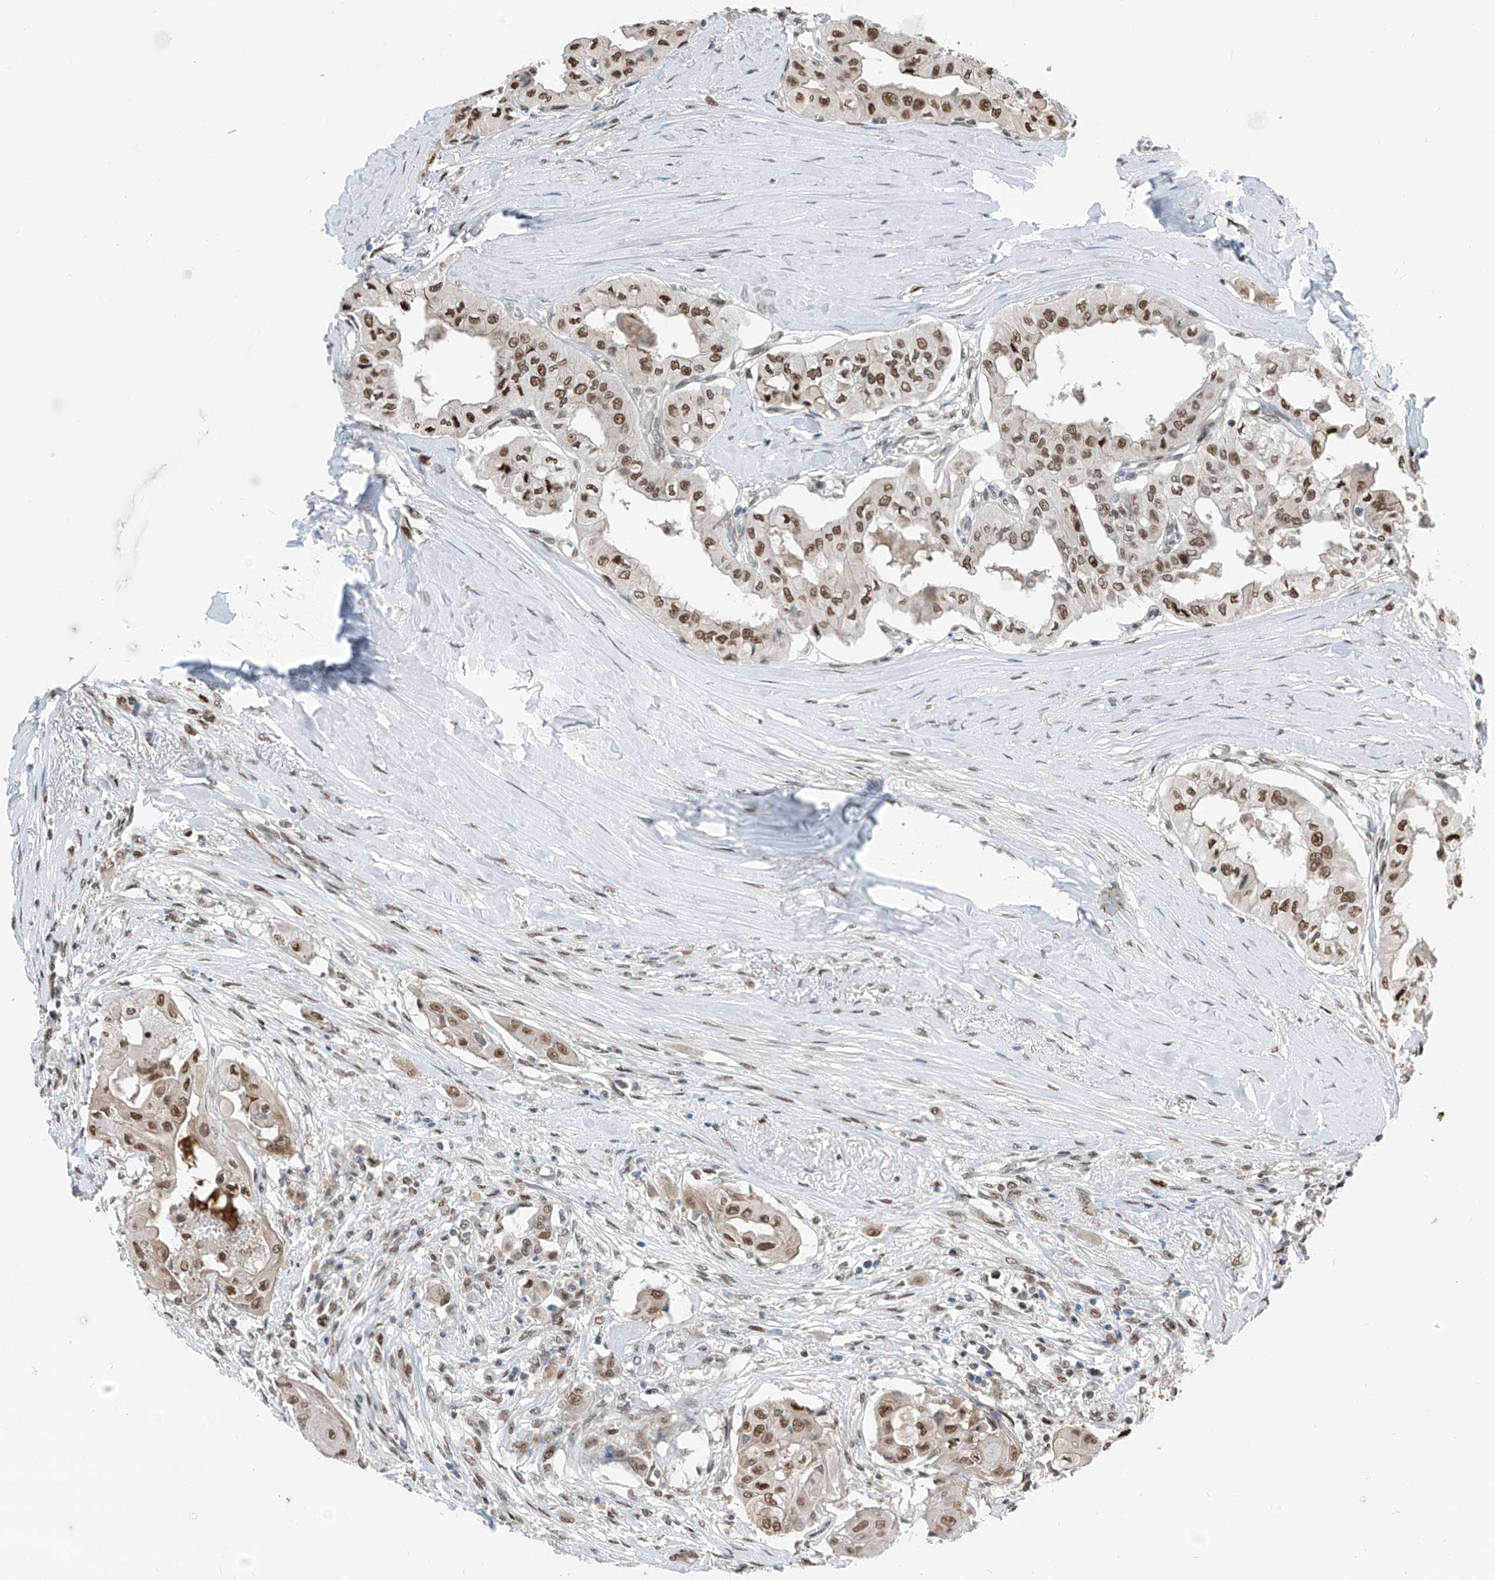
{"staining": {"intensity": "moderate", "quantity": ">75%", "location": "nuclear"}, "tissue": "thyroid cancer", "cell_type": "Tumor cells", "image_type": "cancer", "snomed": [{"axis": "morphology", "description": "Papillary adenocarcinoma, NOS"}, {"axis": "topography", "description": "Thyroid gland"}], "caption": "A micrograph of human thyroid cancer stained for a protein exhibits moderate nuclear brown staining in tumor cells.", "gene": "RBP7", "patient": {"sex": "female", "age": 59}}